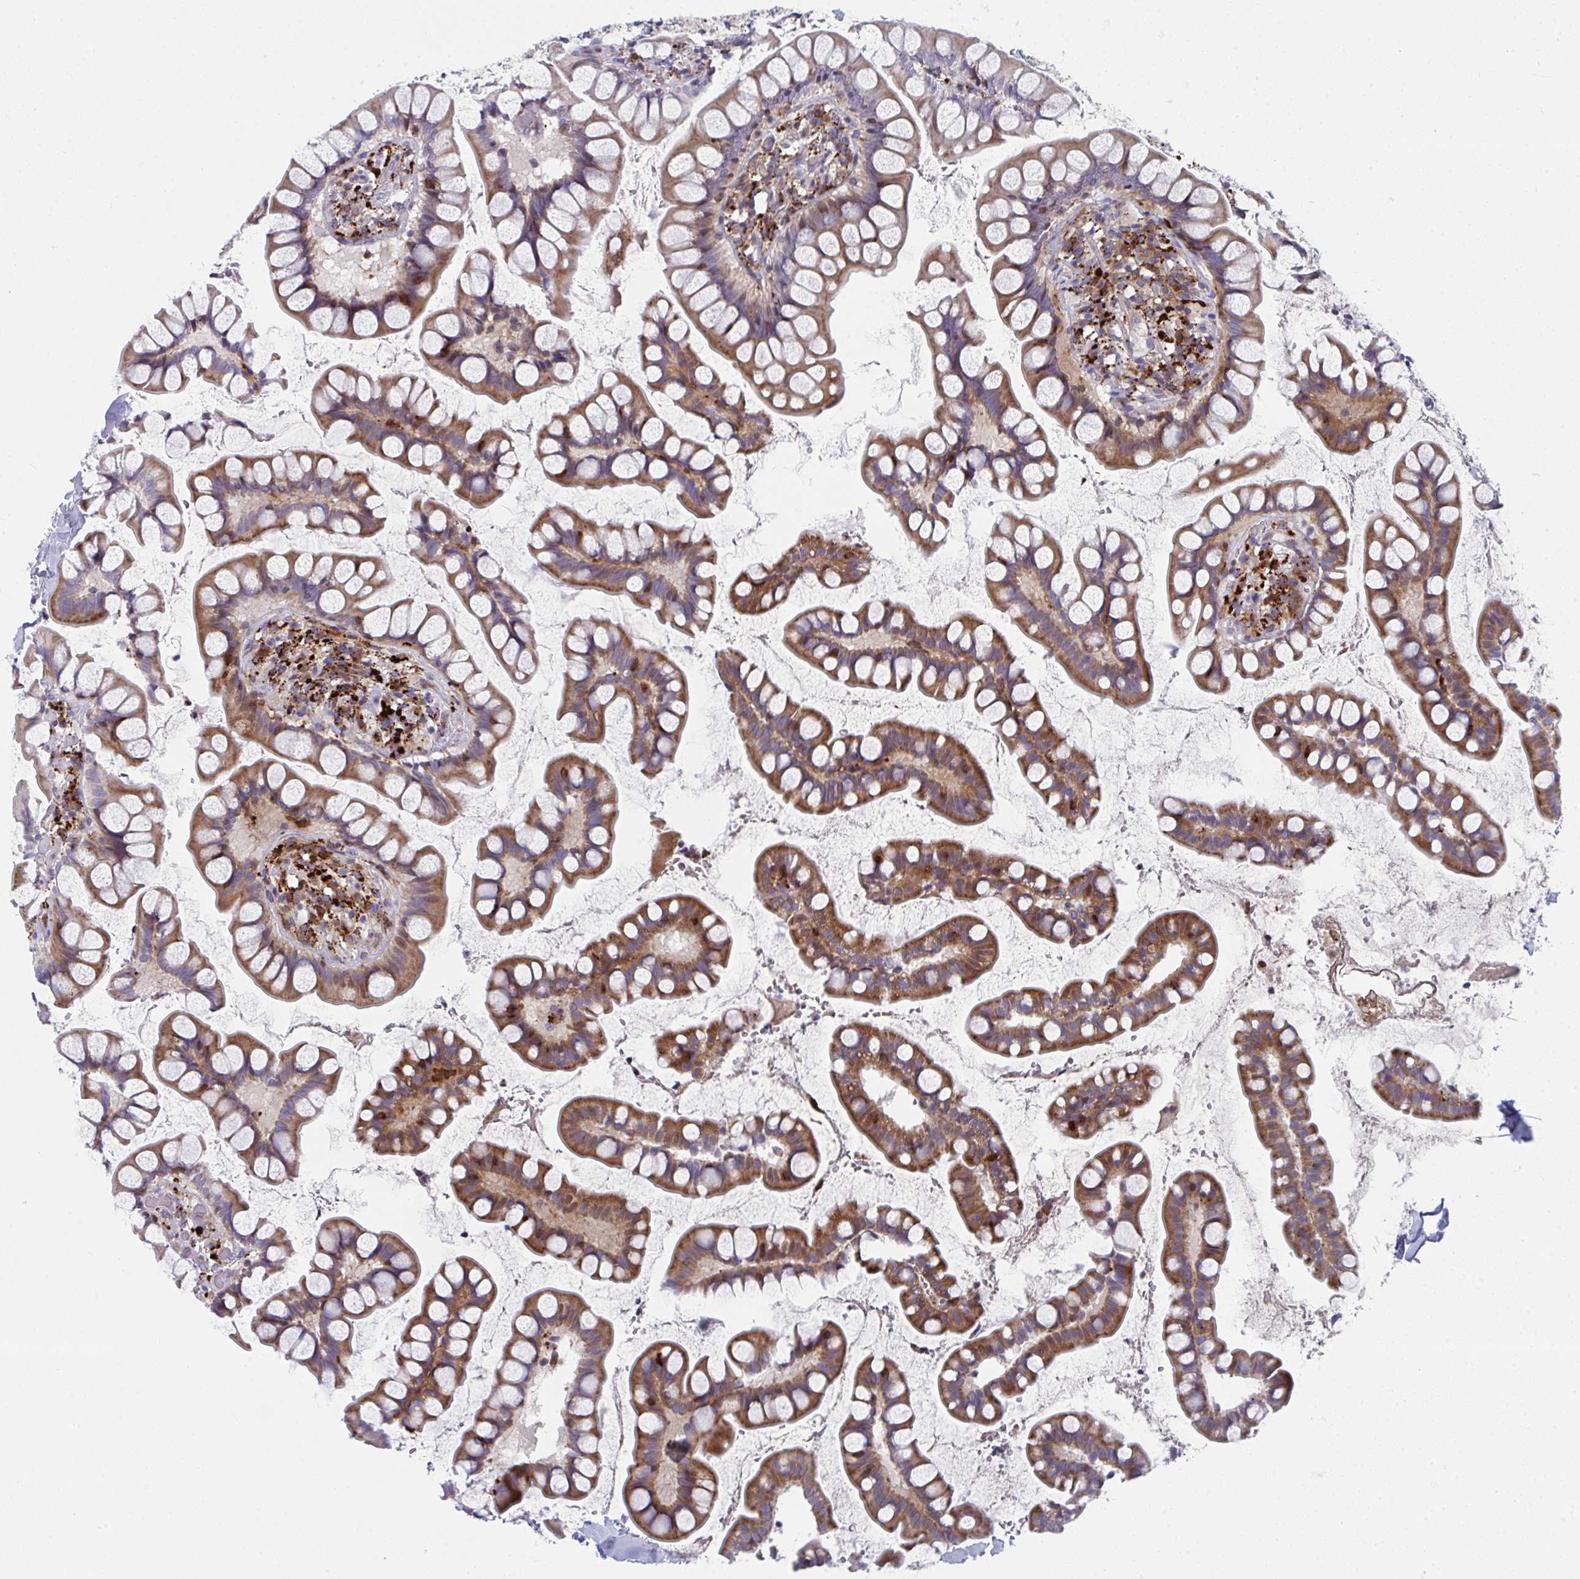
{"staining": {"intensity": "moderate", "quantity": "25%-75%", "location": "cytoplasmic/membranous"}, "tissue": "small intestine", "cell_type": "Glandular cells", "image_type": "normal", "snomed": [{"axis": "morphology", "description": "Normal tissue, NOS"}, {"axis": "topography", "description": "Small intestine"}], "caption": "A medium amount of moderate cytoplasmic/membranous staining is identified in about 25%-75% of glandular cells in unremarkable small intestine.", "gene": "AOC2", "patient": {"sex": "male", "age": 70}}